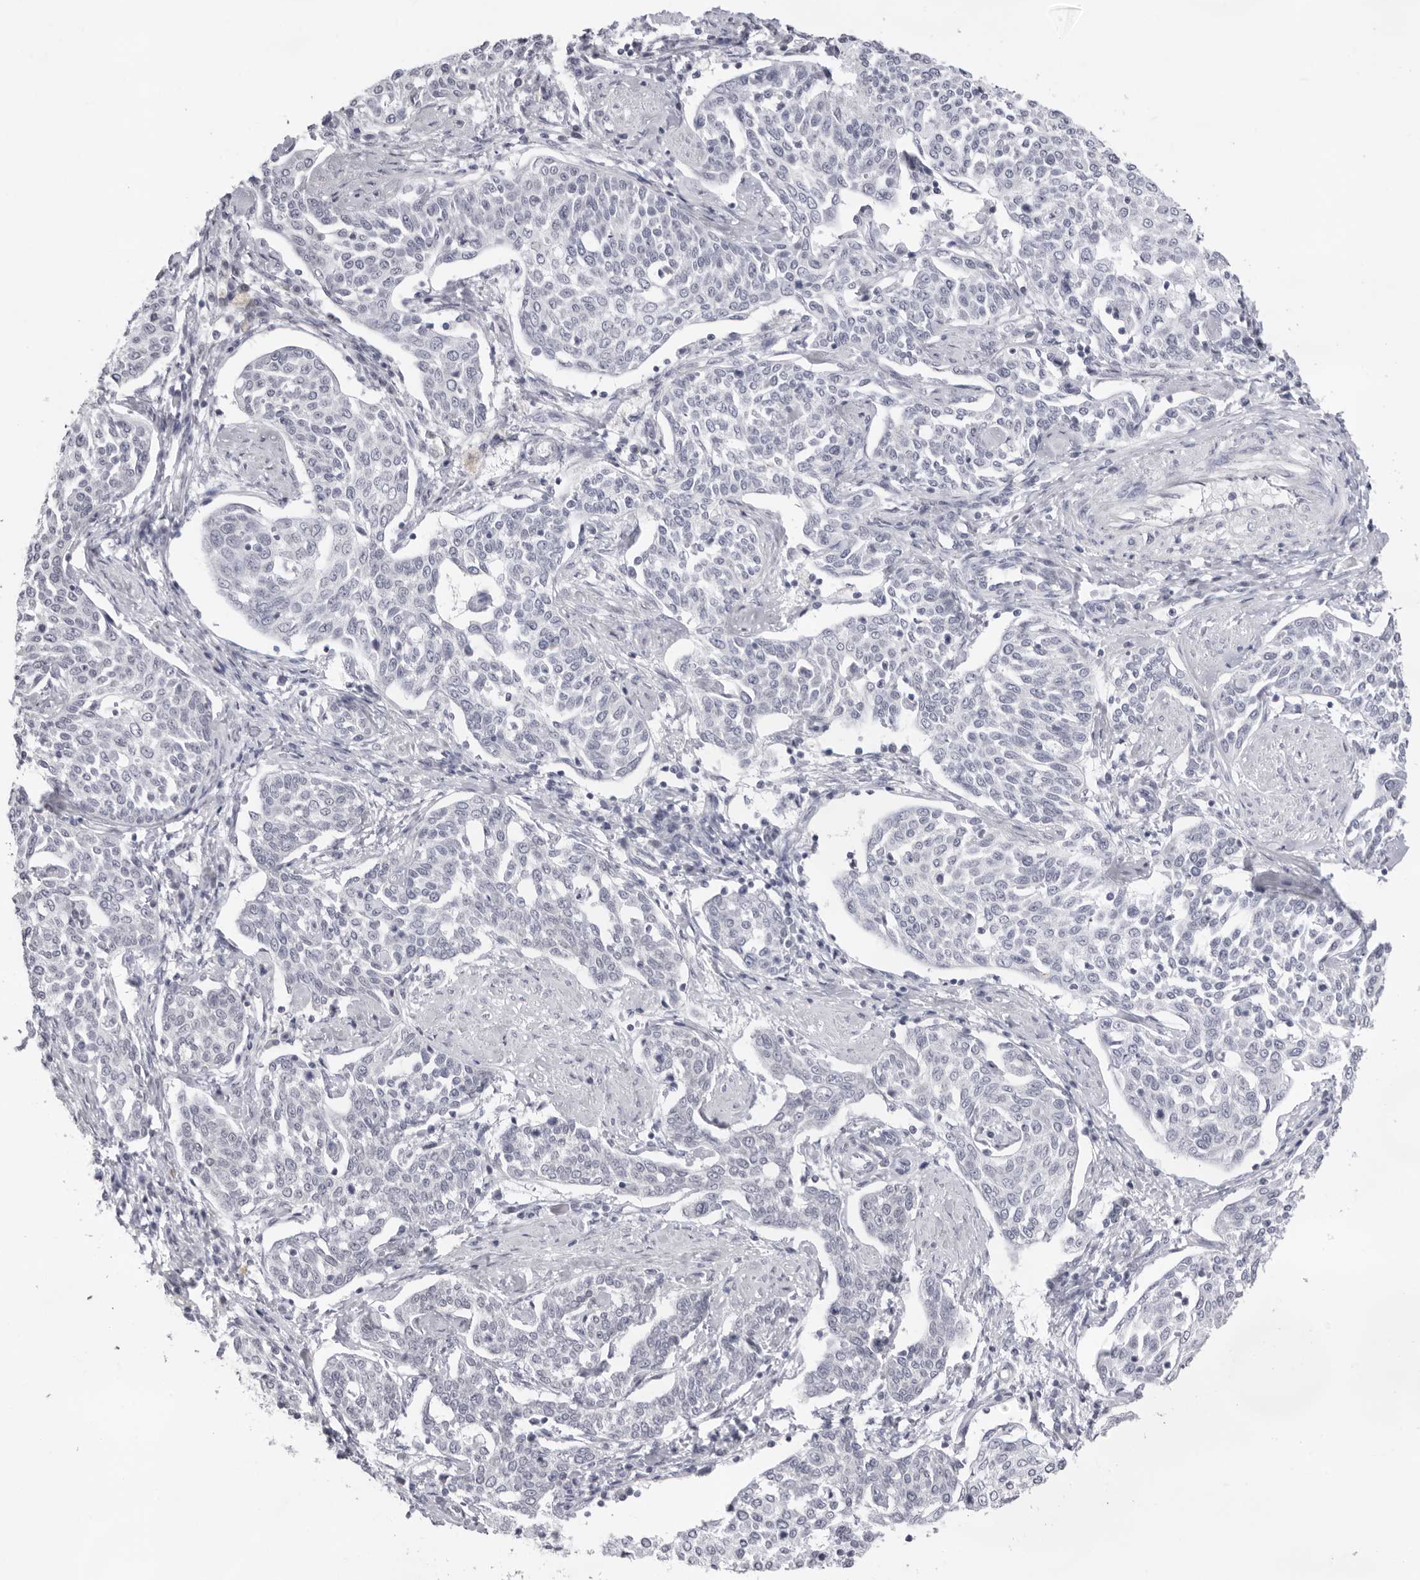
{"staining": {"intensity": "negative", "quantity": "none", "location": "none"}, "tissue": "cervical cancer", "cell_type": "Tumor cells", "image_type": "cancer", "snomed": [{"axis": "morphology", "description": "Squamous cell carcinoma, NOS"}, {"axis": "topography", "description": "Cervix"}], "caption": "Photomicrograph shows no protein positivity in tumor cells of cervical cancer (squamous cell carcinoma) tissue.", "gene": "FDPS", "patient": {"sex": "female", "age": 34}}